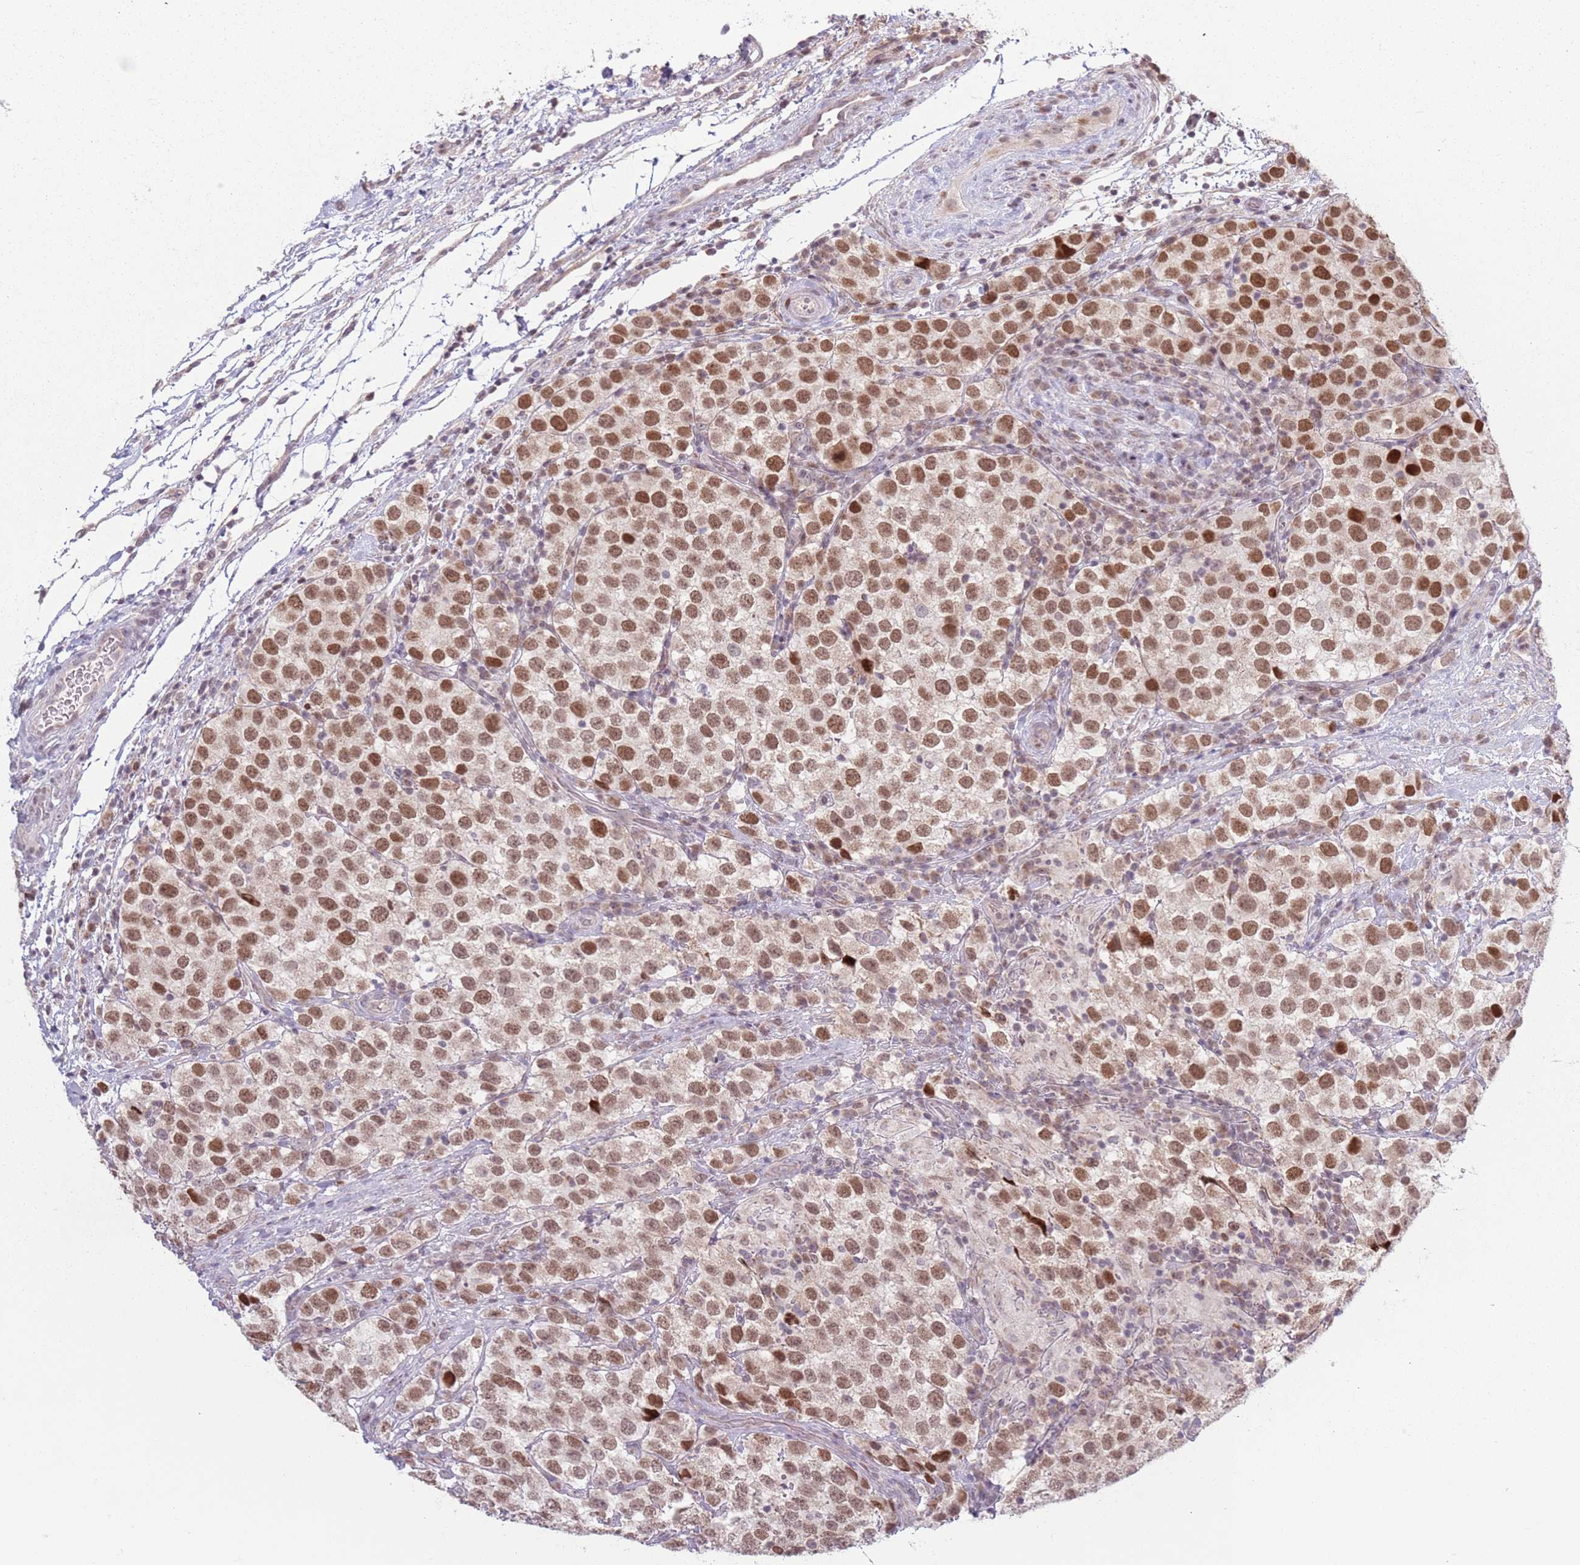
{"staining": {"intensity": "moderate", "quantity": ">75%", "location": "nuclear"}, "tissue": "testis cancer", "cell_type": "Tumor cells", "image_type": "cancer", "snomed": [{"axis": "morphology", "description": "Seminoma, NOS"}, {"axis": "topography", "description": "Testis"}], "caption": "IHC image of neoplastic tissue: human testis cancer (seminoma) stained using IHC exhibits medium levels of moderate protein expression localized specifically in the nuclear of tumor cells, appearing as a nuclear brown color.", "gene": "MRPL34", "patient": {"sex": "male", "age": 34}}